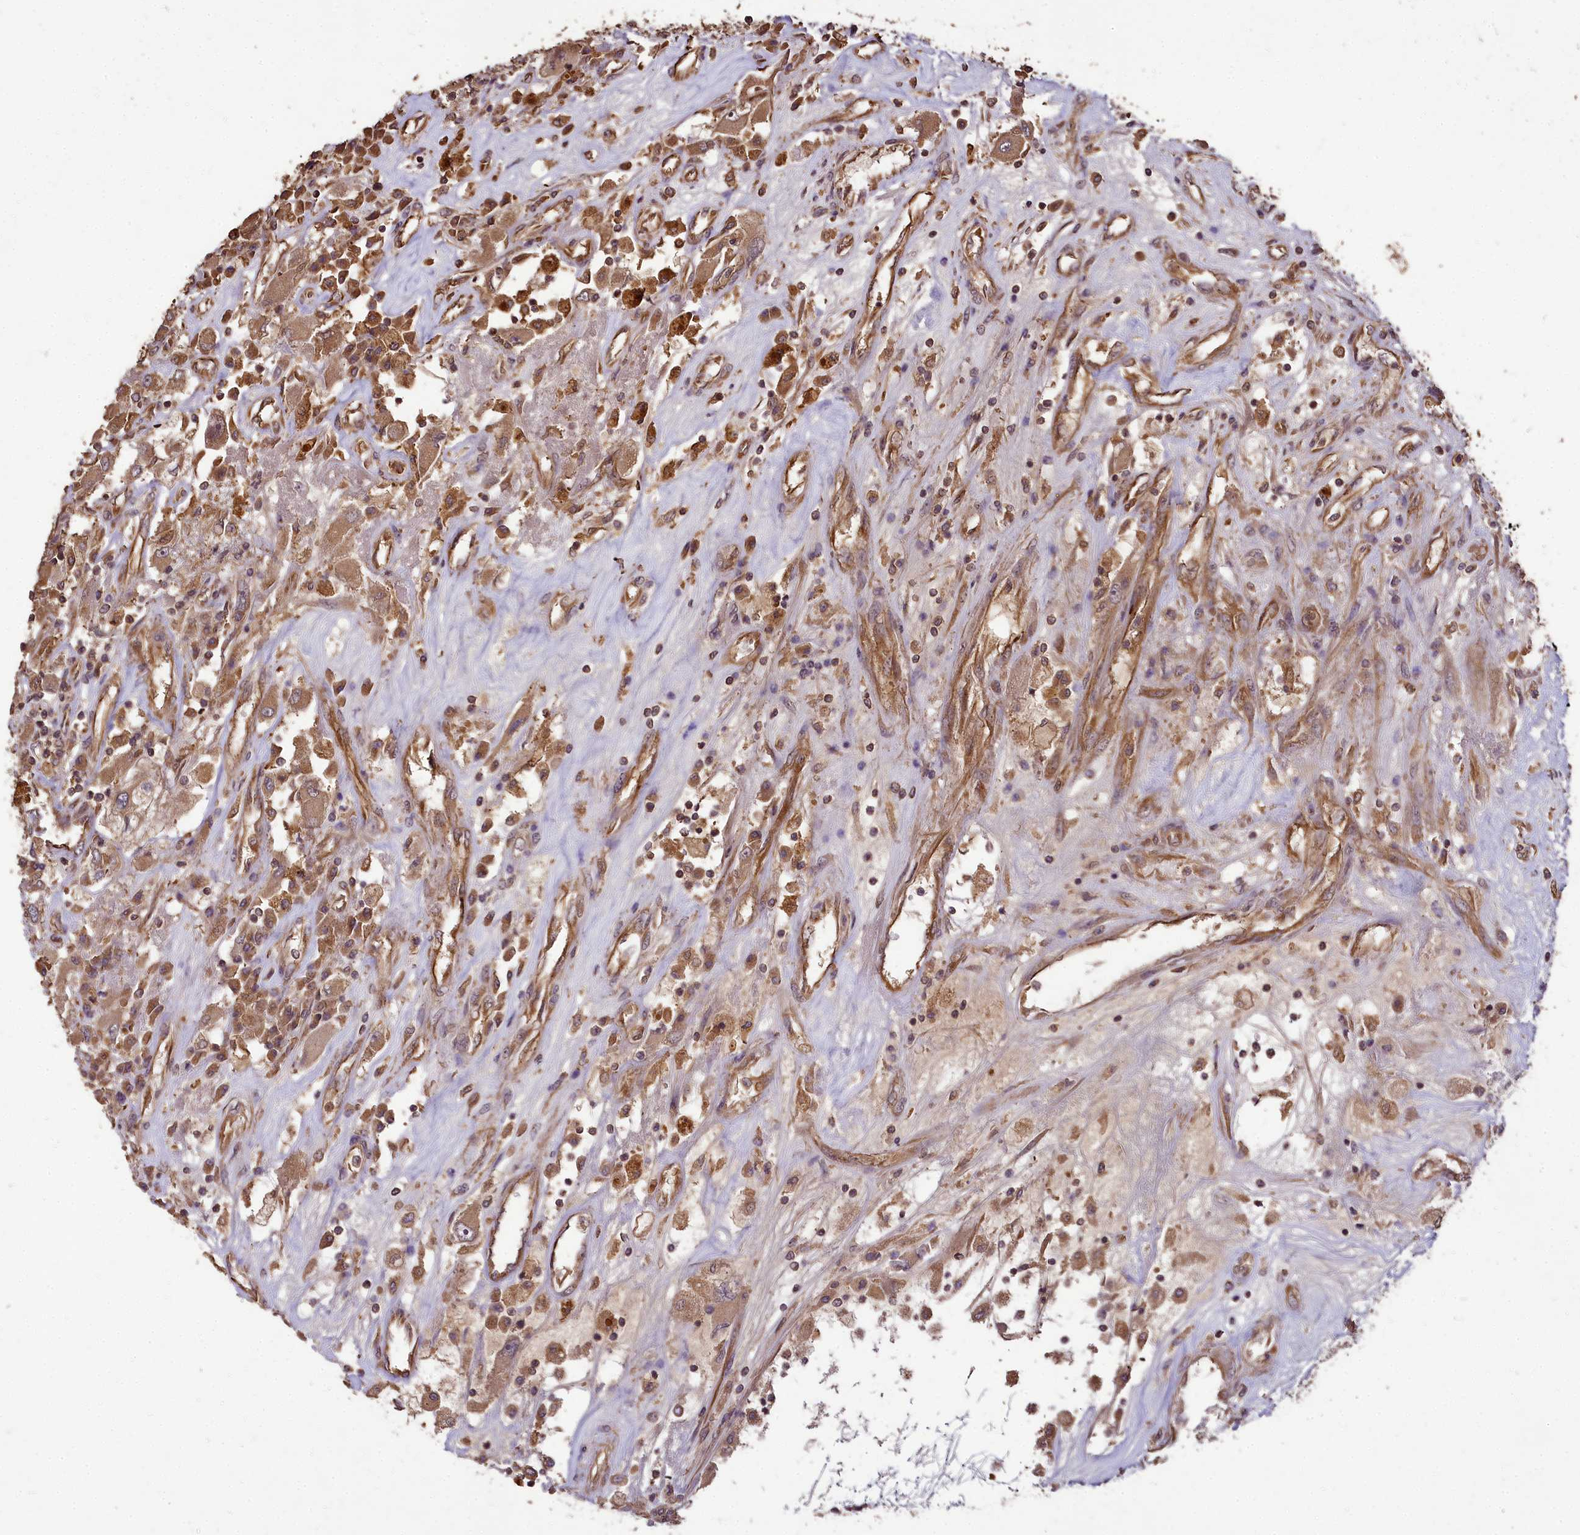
{"staining": {"intensity": "moderate", "quantity": ">75%", "location": "cytoplasmic/membranous"}, "tissue": "renal cancer", "cell_type": "Tumor cells", "image_type": "cancer", "snomed": [{"axis": "morphology", "description": "Adenocarcinoma, NOS"}, {"axis": "topography", "description": "Kidney"}], "caption": "The micrograph shows a brown stain indicating the presence of a protein in the cytoplasmic/membranous of tumor cells in renal cancer. (brown staining indicates protein expression, while blue staining denotes nuclei).", "gene": "TTLL10", "patient": {"sex": "female", "age": 52}}